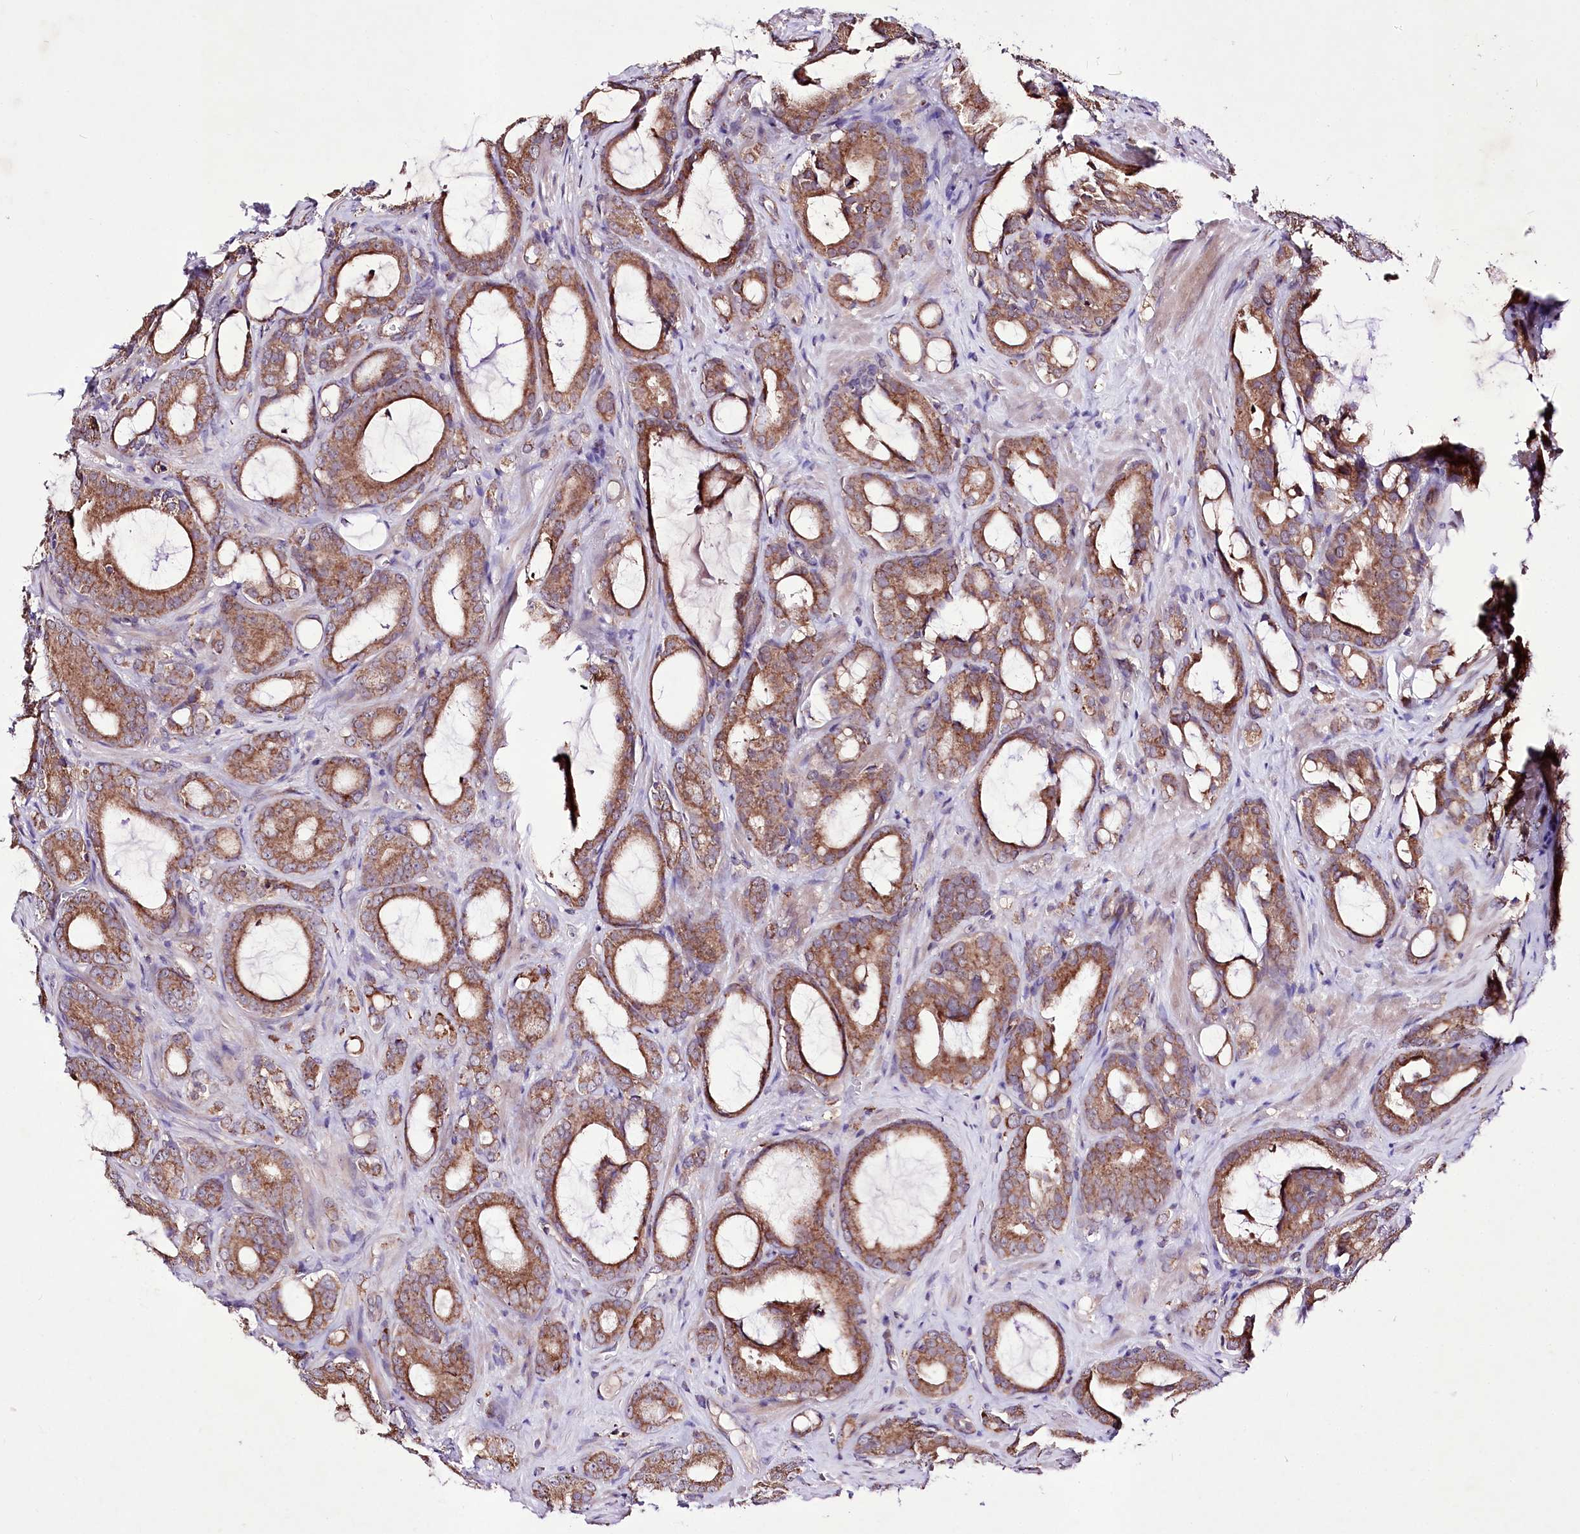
{"staining": {"intensity": "moderate", "quantity": ">75%", "location": "cytoplasmic/membranous"}, "tissue": "prostate cancer", "cell_type": "Tumor cells", "image_type": "cancer", "snomed": [{"axis": "morphology", "description": "Adenocarcinoma, High grade"}, {"axis": "topography", "description": "Prostate"}], "caption": "Immunohistochemical staining of human prostate high-grade adenocarcinoma displays medium levels of moderate cytoplasmic/membranous positivity in approximately >75% of tumor cells.", "gene": "ATE1", "patient": {"sex": "male", "age": 72}}